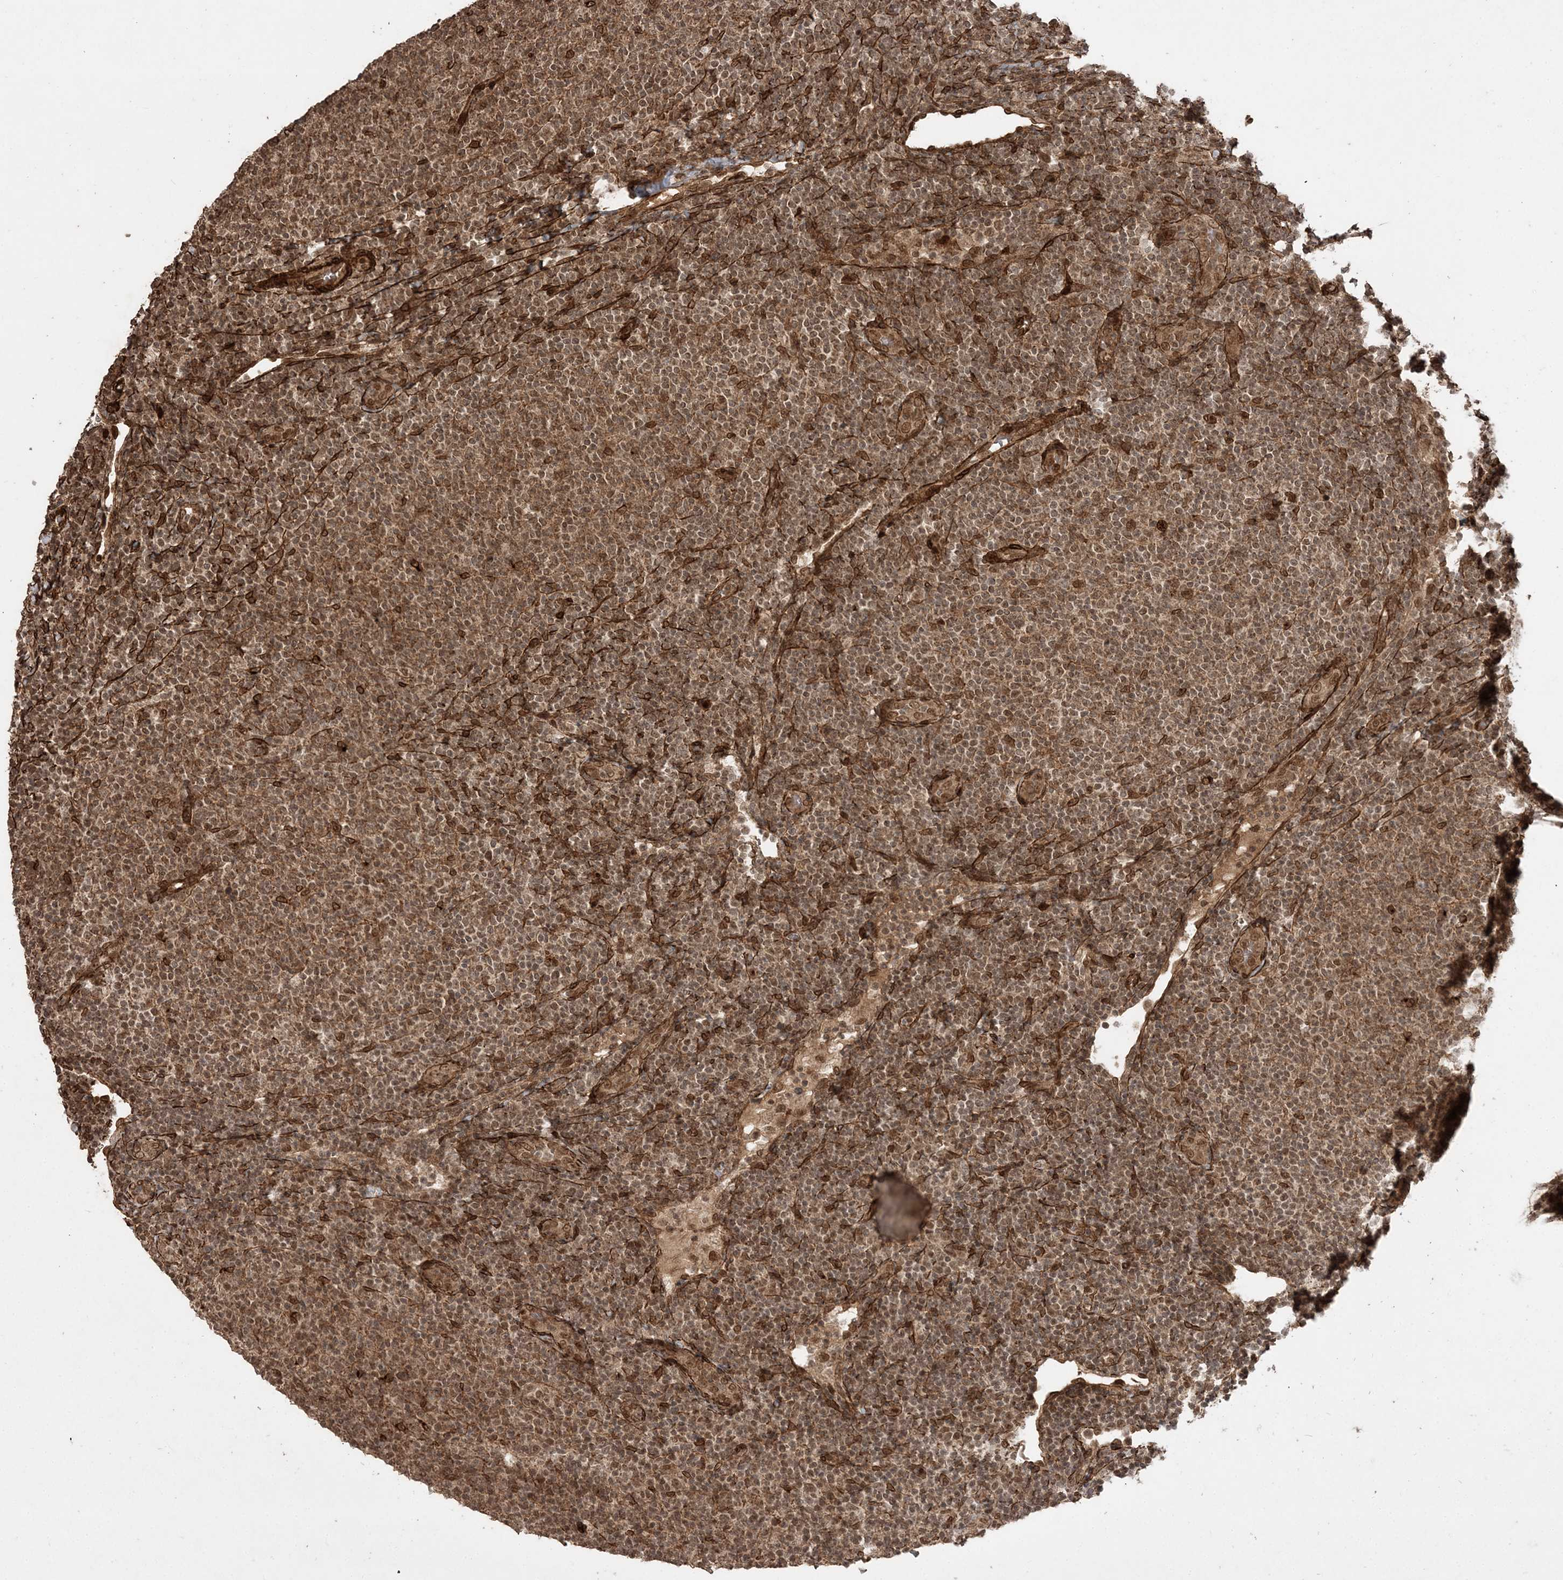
{"staining": {"intensity": "moderate", "quantity": ">75%", "location": "cytoplasmic/membranous,nuclear"}, "tissue": "lymphoma", "cell_type": "Tumor cells", "image_type": "cancer", "snomed": [{"axis": "morphology", "description": "Malignant lymphoma, non-Hodgkin's type, Low grade"}, {"axis": "topography", "description": "Lymph node"}], "caption": "Immunohistochemical staining of human malignant lymphoma, non-Hodgkin's type (low-grade) exhibits medium levels of moderate cytoplasmic/membranous and nuclear staining in about >75% of tumor cells.", "gene": "ETAA1", "patient": {"sex": "male", "age": 66}}